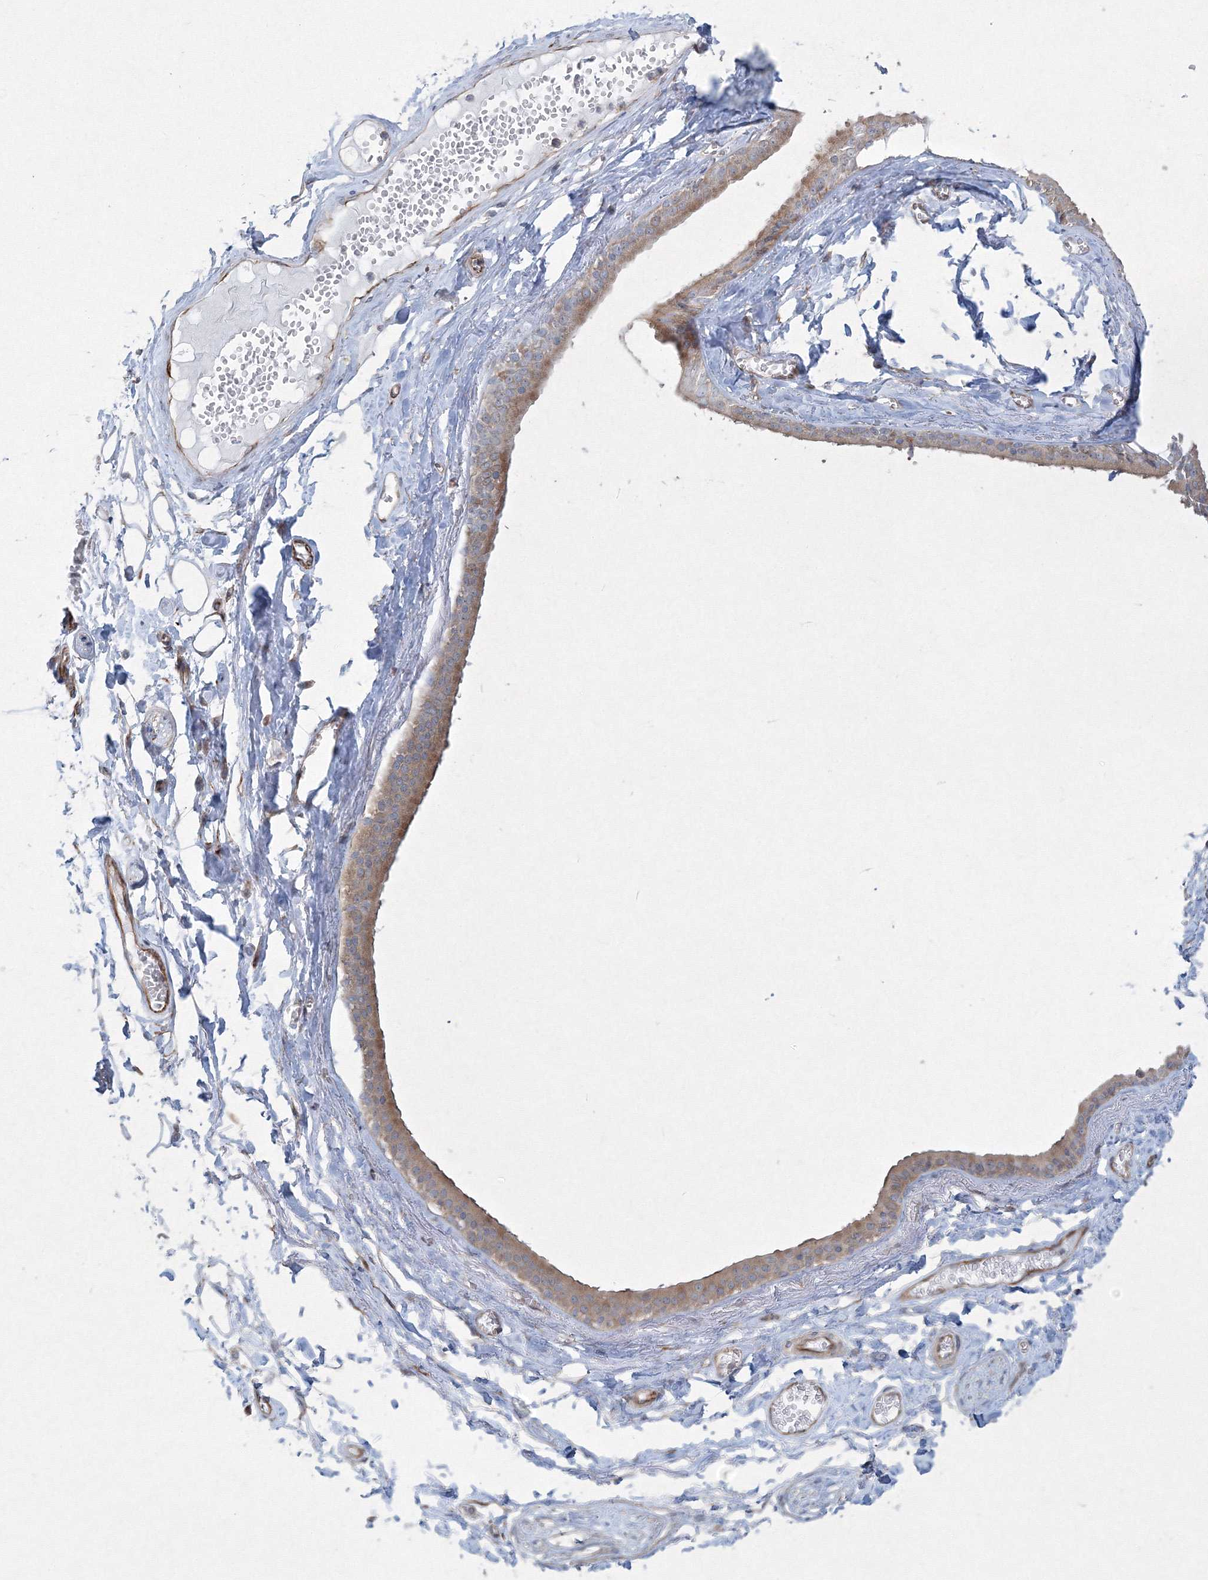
{"staining": {"intensity": "moderate", "quantity": "<25%", "location": "cytoplasmic/membranous"}, "tissue": "soft tissue", "cell_type": "Chondrocytes", "image_type": "normal", "snomed": [{"axis": "morphology", "description": "Normal tissue, NOS"}, {"axis": "morphology", "description": "Inflammation, NOS"}, {"axis": "topography", "description": "Salivary gland"}, {"axis": "topography", "description": "Peripheral nerve tissue"}], "caption": "Chondrocytes demonstrate low levels of moderate cytoplasmic/membranous expression in about <25% of cells in unremarkable human soft tissue. (Brightfield microscopy of DAB IHC at high magnification).", "gene": "WDR49", "patient": {"sex": "female", "age": 75}}